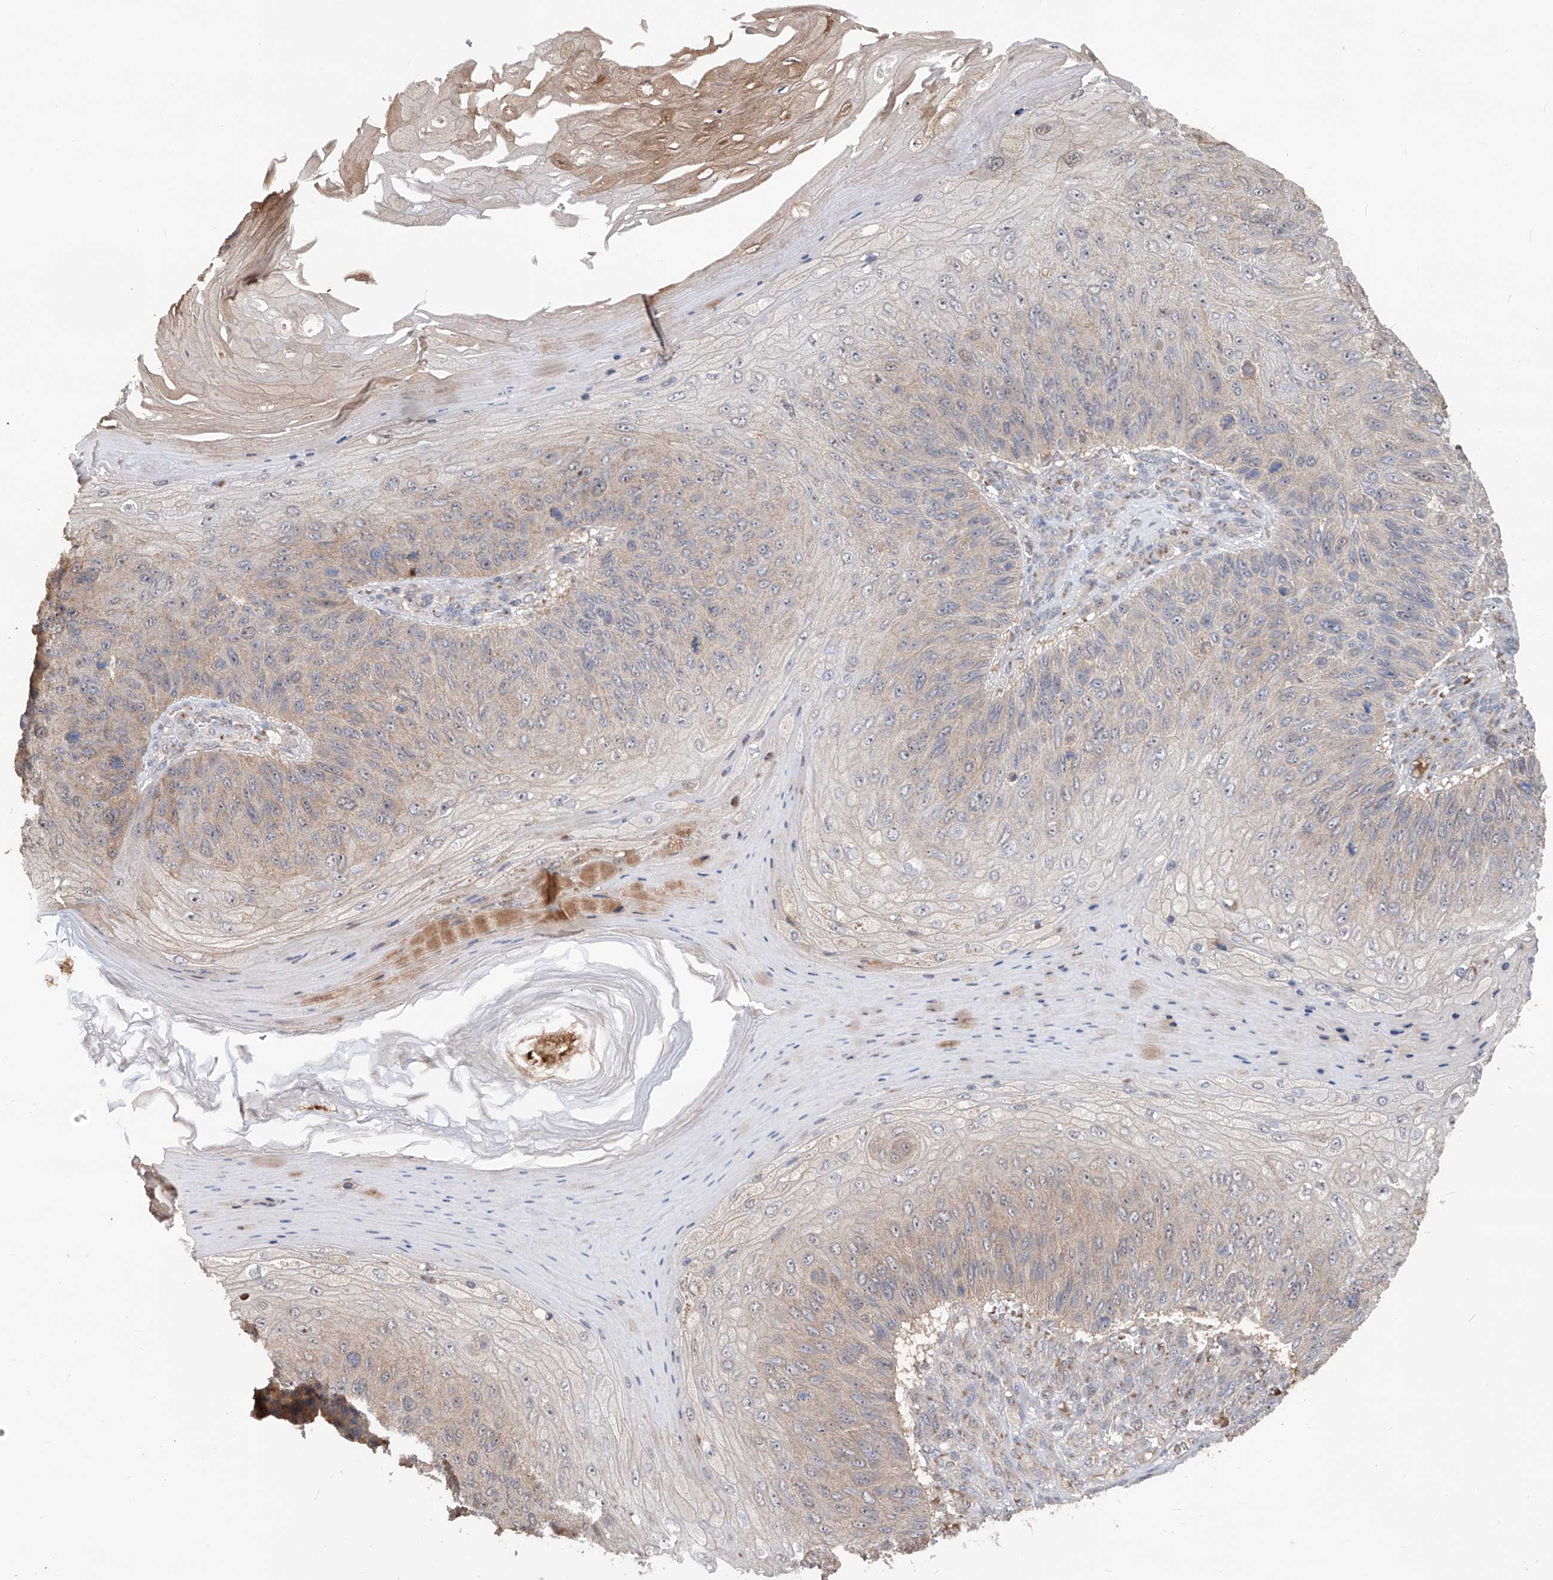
{"staining": {"intensity": "weak", "quantity": "<25%", "location": "cytoplasmic/membranous"}, "tissue": "skin cancer", "cell_type": "Tumor cells", "image_type": "cancer", "snomed": [{"axis": "morphology", "description": "Squamous cell carcinoma, NOS"}, {"axis": "topography", "description": "Skin"}], "caption": "DAB (3,3'-diaminobenzidine) immunohistochemical staining of human skin cancer exhibits no significant staining in tumor cells. Nuclei are stained in blue.", "gene": "EDN1", "patient": {"sex": "female", "age": 88}}